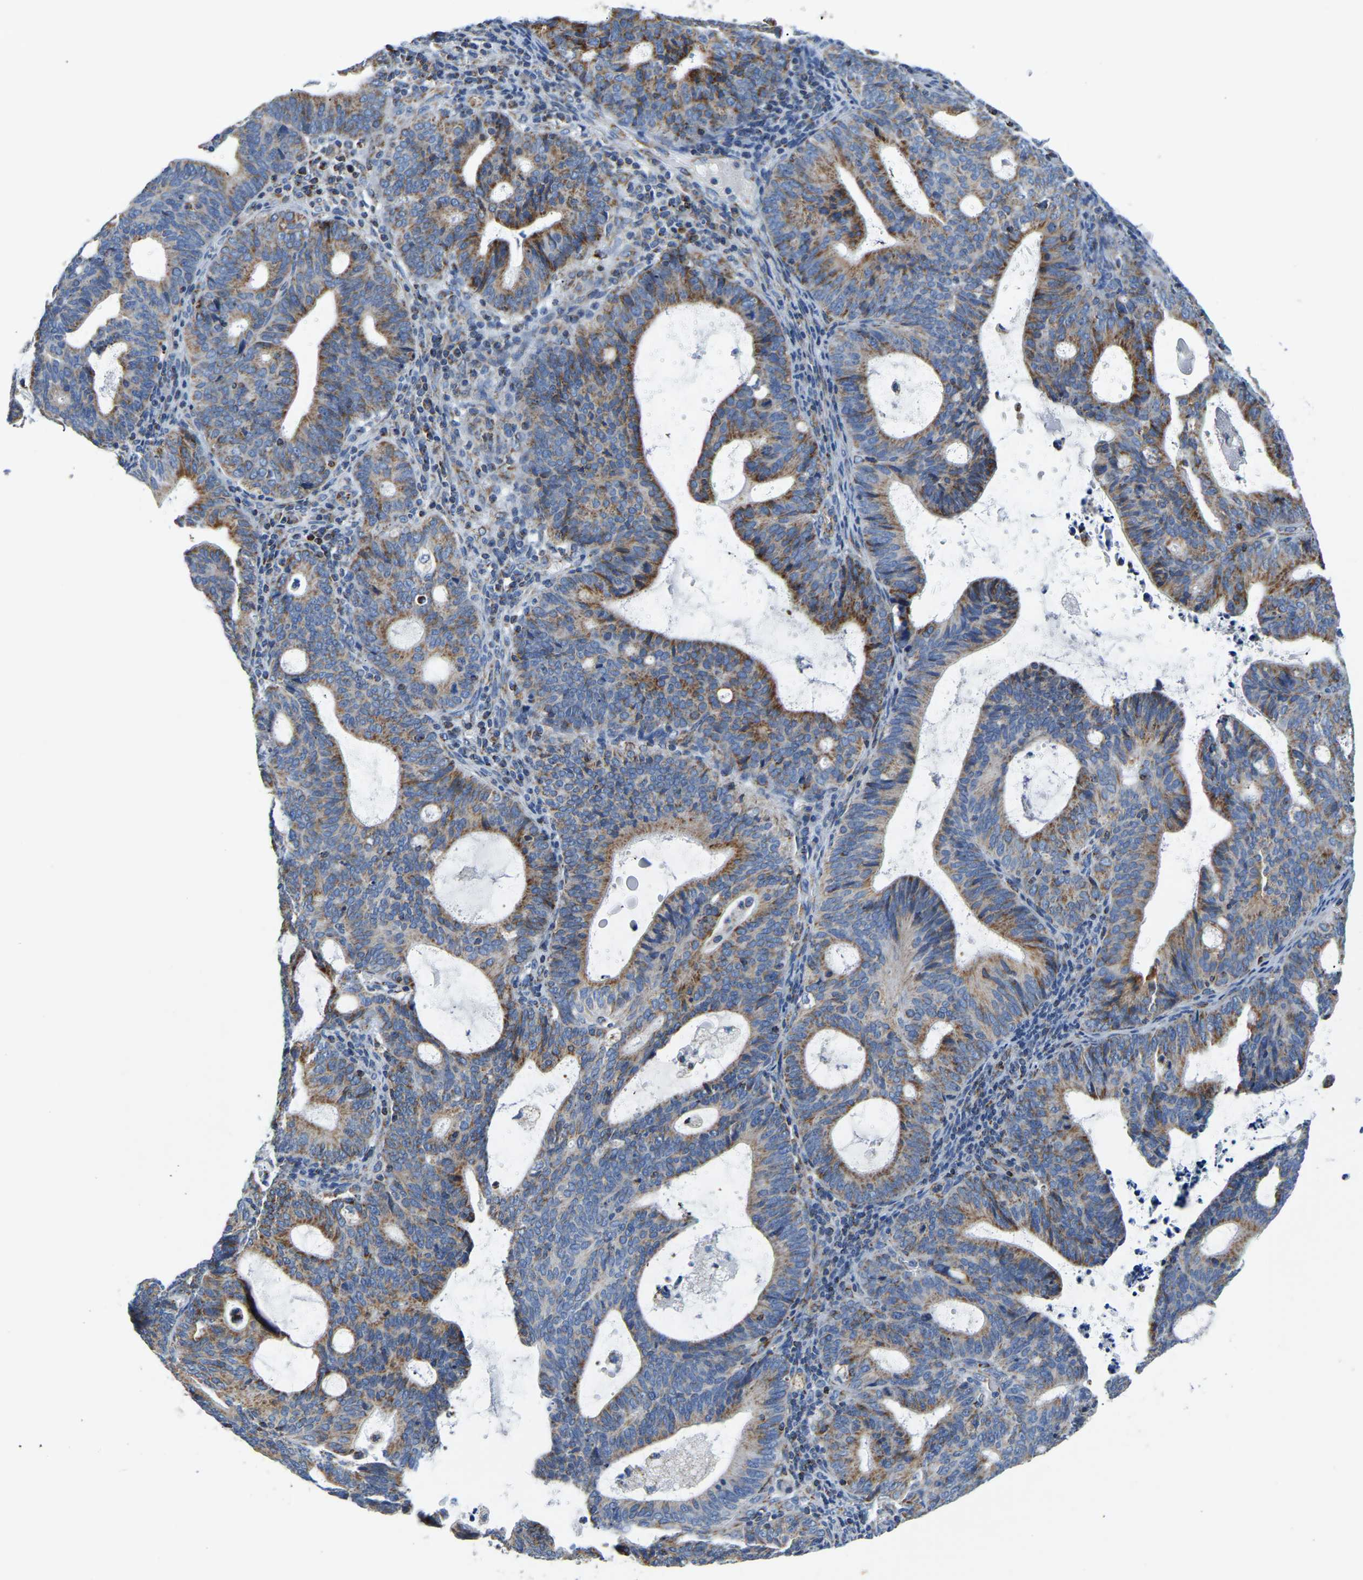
{"staining": {"intensity": "moderate", "quantity": ">75%", "location": "cytoplasmic/membranous"}, "tissue": "endometrial cancer", "cell_type": "Tumor cells", "image_type": "cancer", "snomed": [{"axis": "morphology", "description": "Adenocarcinoma, NOS"}, {"axis": "topography", "description": "Uterus"}], "caption": "Endometrial cancer (adenocarcinoma) stained for a protein exhibits moderate cytoplasmic/membranous positivity in tumor cells.", "gene": "SFXN1", "patient": {"sex": "female", "age": 83}}